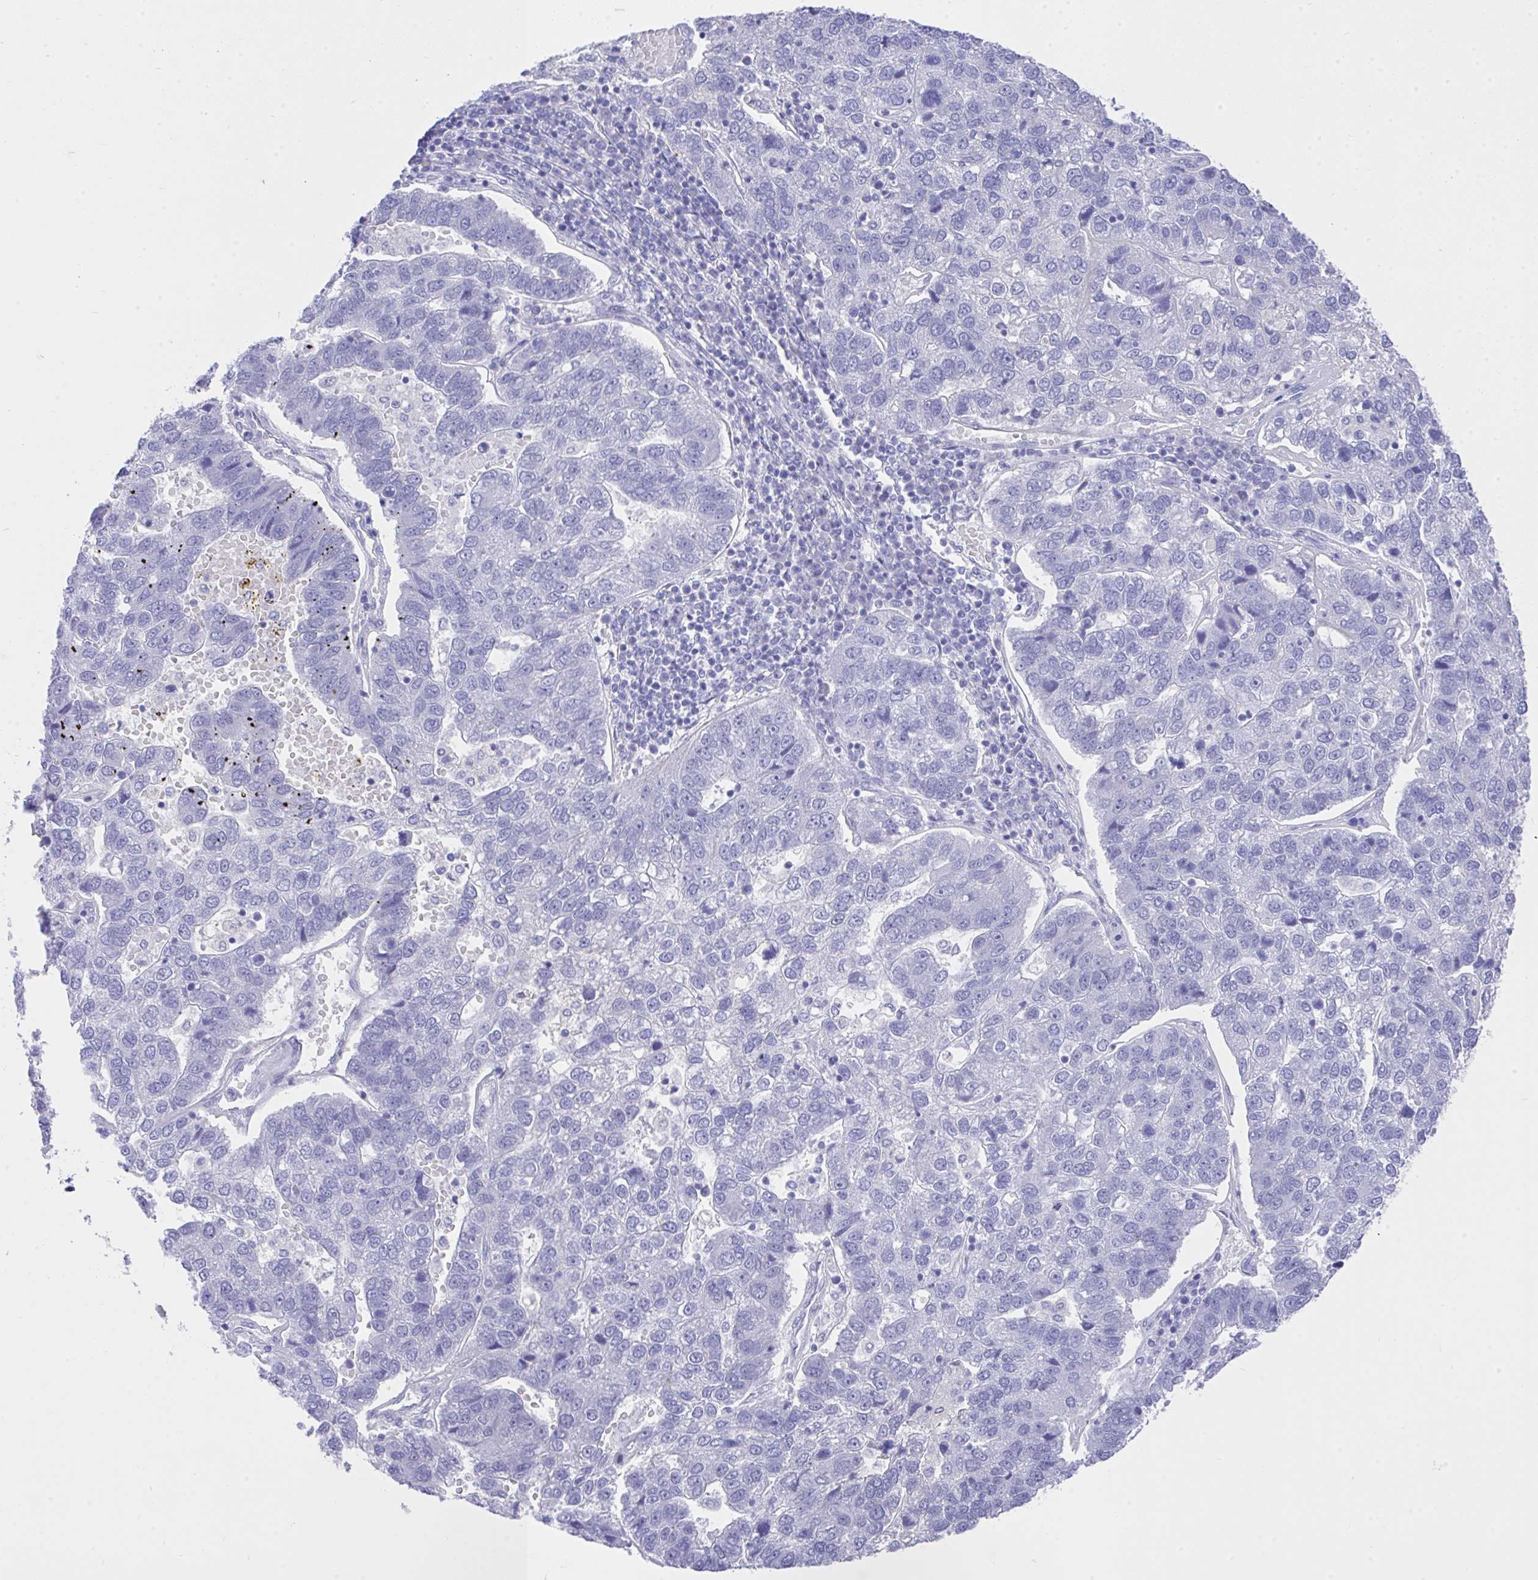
{"staining": {"intensity": "negative", "quantity": "none", "location": "none"}, "tissue": "pancreatic cancer", "cell_type": "Tumor cells", "image_type": "cancer", "snomed": [{"axis": "morphology", "description": "Adenocarcinoma, NOS"}, {"axis": "topography", "description": "Pancreas"}], "caption": "Protein analysis of pancreatic cancer (adenocarcinoma) reveals no significant positivity in tumor cells.", "gene": "MS4A12", "patient": {"sex": "female", "age": 61}}